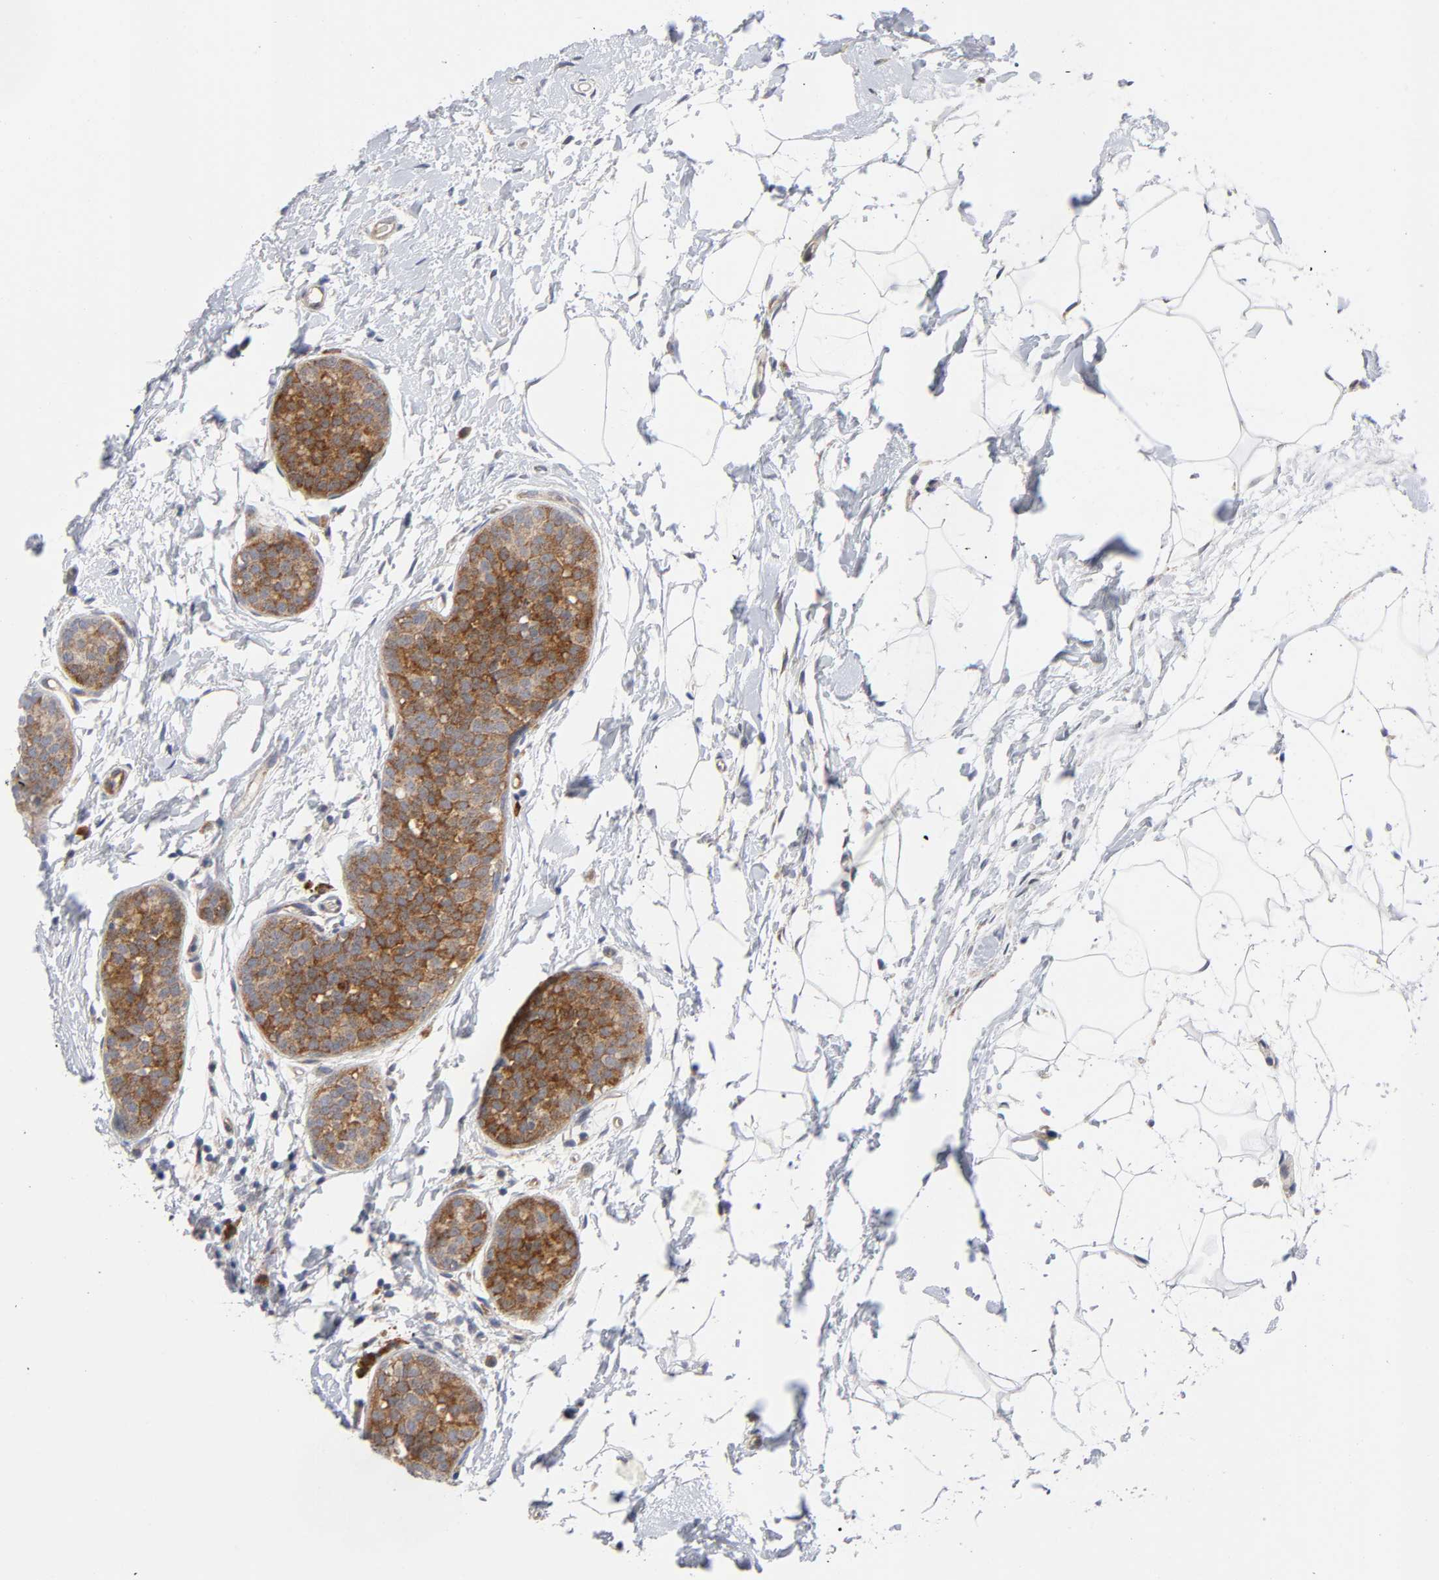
{"staining": {"intensity": "moderate", "quantity": ">75%", "location": "cytoplasmic/membranous"}, "tissue": "breast cancer", "cell_type": "Tumor cells", "image_type": "cancer", "snomed": [{"axis": "morphology", "description": "Lobular carcinoma, in situ"}, {"axis": "morphology", "description": "Lobular carcinoma"}, {"axis": "topography", "description": "Breast"}], "caption": "Immunohistochemical staining of breast cancer (lobular carcinoma in situ) demonstrates moderate cytoplasmic/membranous protein staining in approximately >75% of tumor cells.", "gene": "EIF5", "patient": {"sex": "female", "age": 41}}